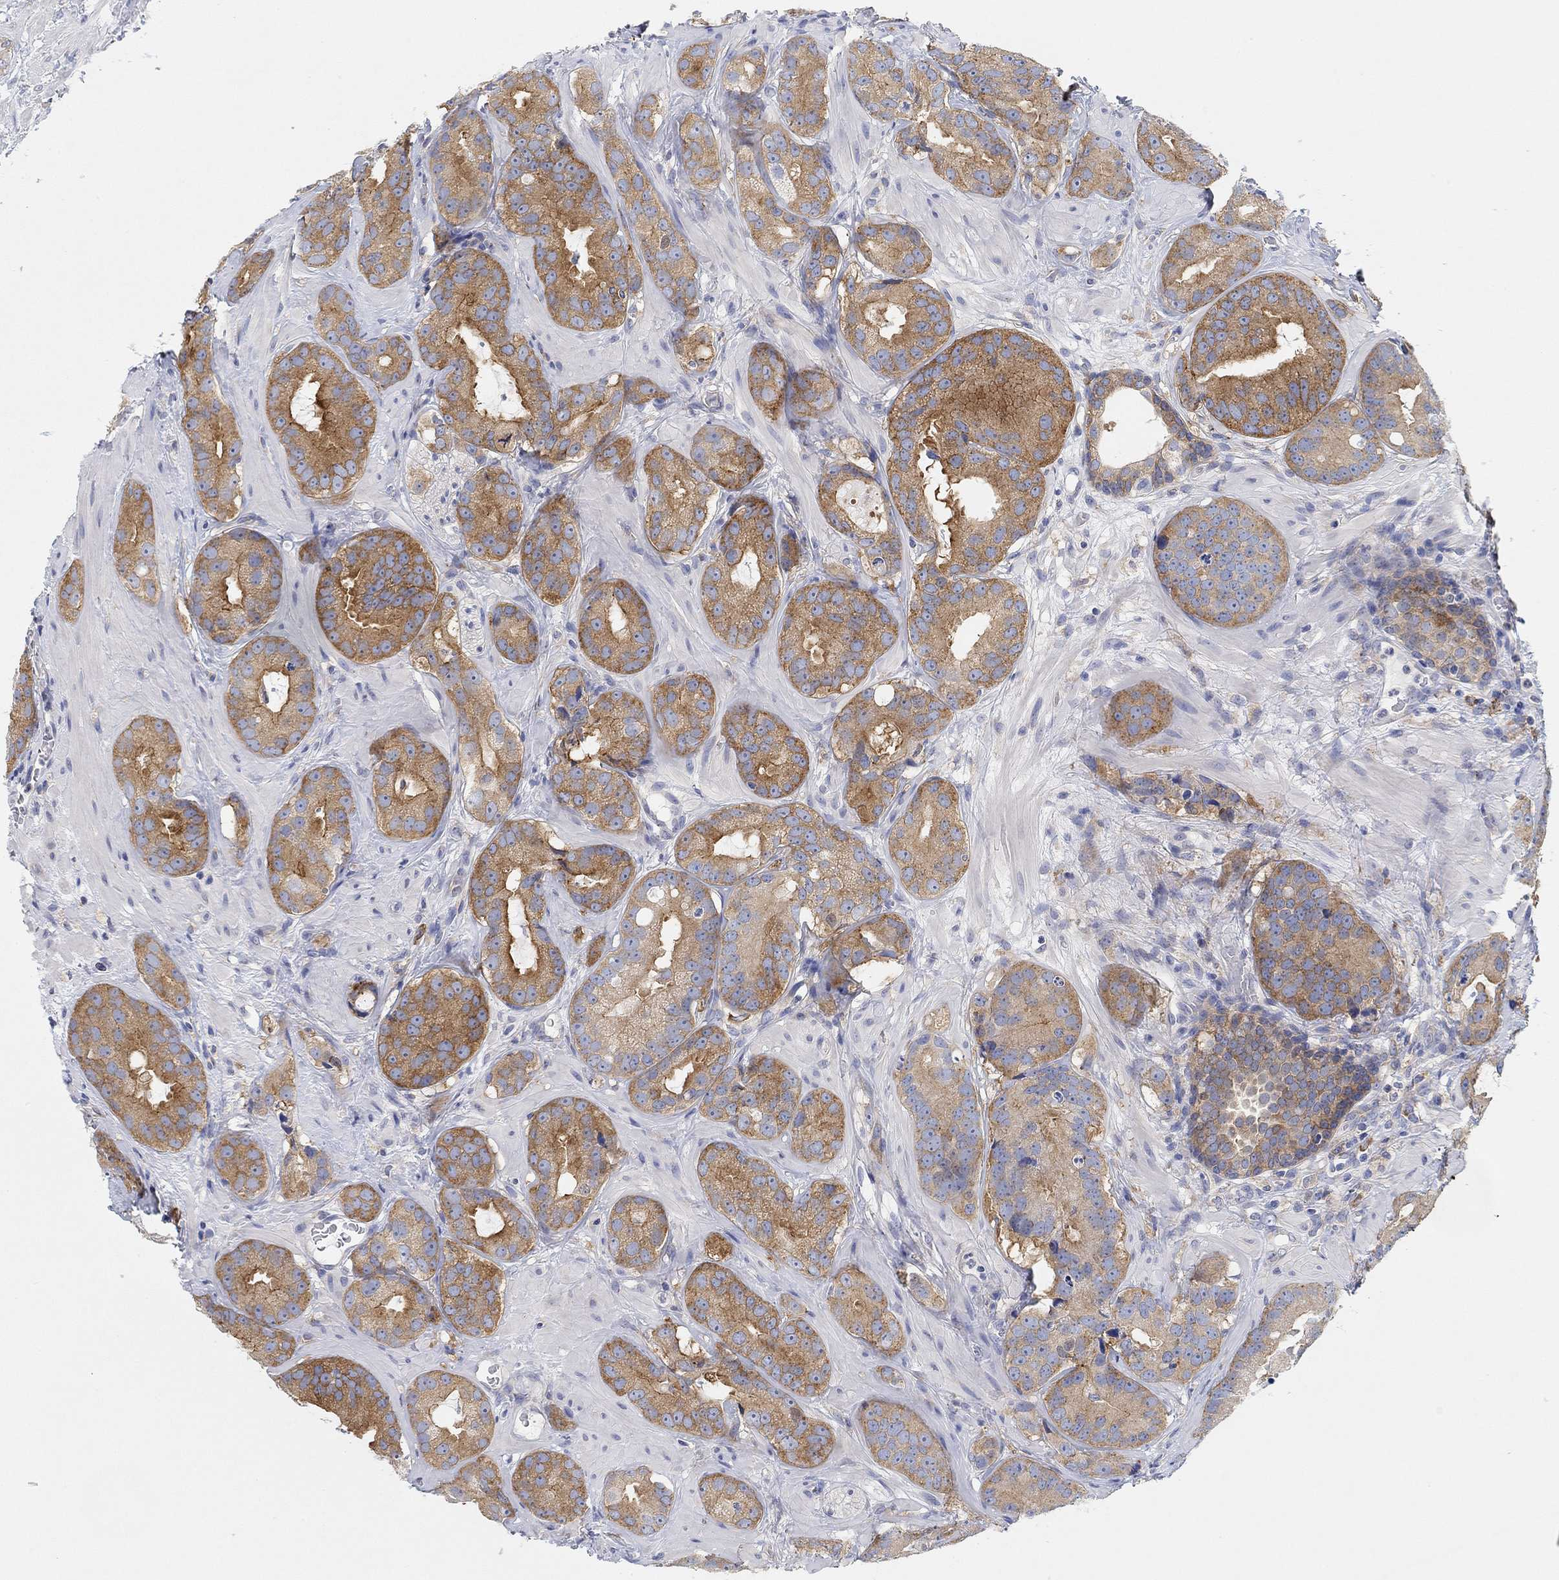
{"staining": {"intensity": "moderate", "quantity": "25%-75%", "location": "cytoplasmic/membranous"}, "tissue": "prostate cancer", "cell_type": "Tumor cells", "image_type": "cancer", "snomed": [{"axis": "morphology", "description": "Adenocarcinoma, NOS"}, {"axis": "topography", "description": "Prostate"}], "caption": "IHC (DAB) staining of prostate cancer (adenocarcinoma) displays moderate cytoplasmic/membranous protein staining in approximately 25%-75% of tumor cells.", "gene": "RGS1", "patient": {"sex": "male", "age": 69}}